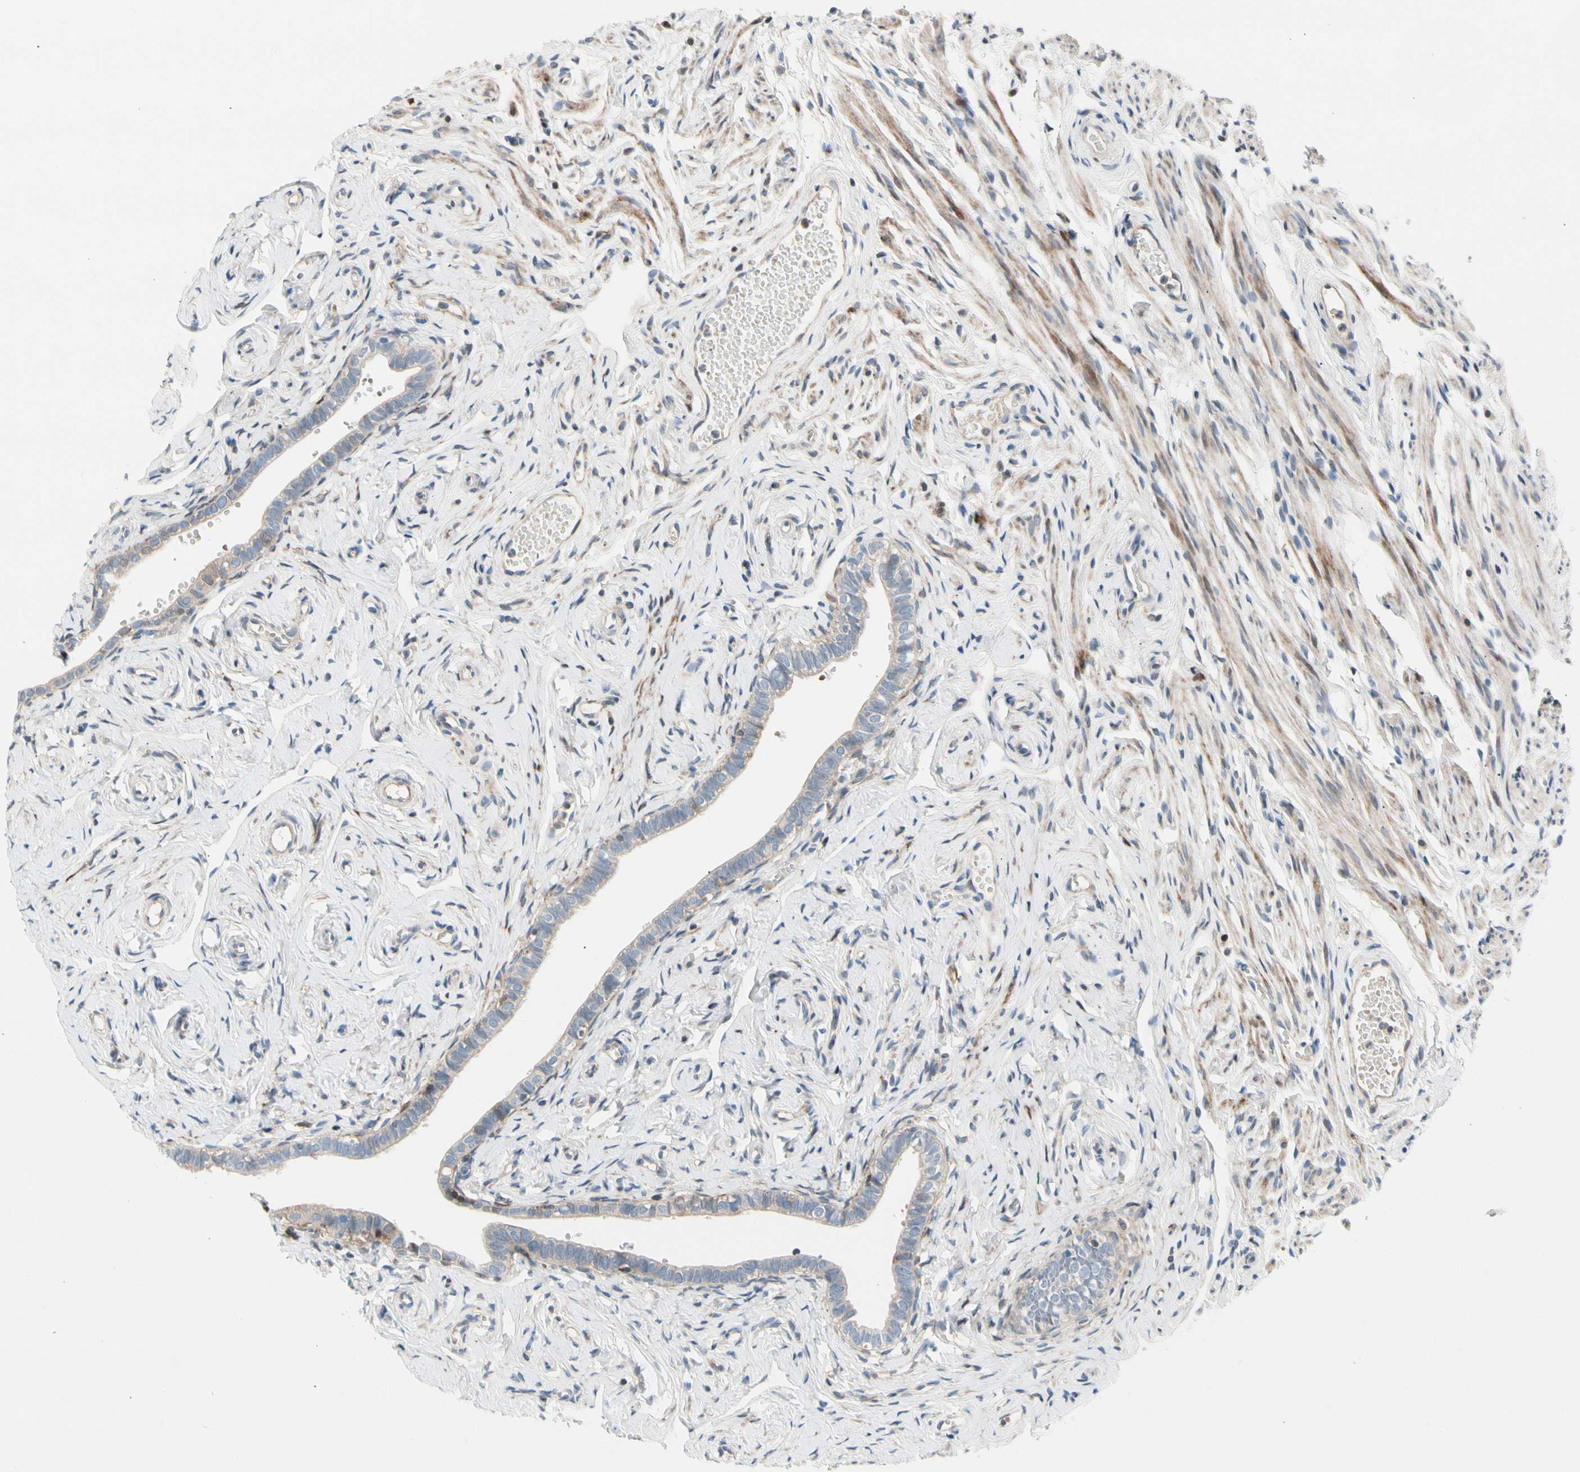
{"staining": {"intensity": "weak", "quantity": ">75%", "location": "cytoplasmic/membranous"}, "tissue": "fallopian tube", "cell_type": "Glandular cells", "image_type": "normal", "snomed": [{"axis": "morphology", "description": "Normal tissue, NOS"}, {"axis": "topography", "description": "Fallopian tube"}], "caption": "Benign fallopian tube exhibits weak cytoplasmic/membranous expression in about >75% of glandular cells.", "gene": "MAP3K3", "patient": {"sex": "female", "age": 71}}